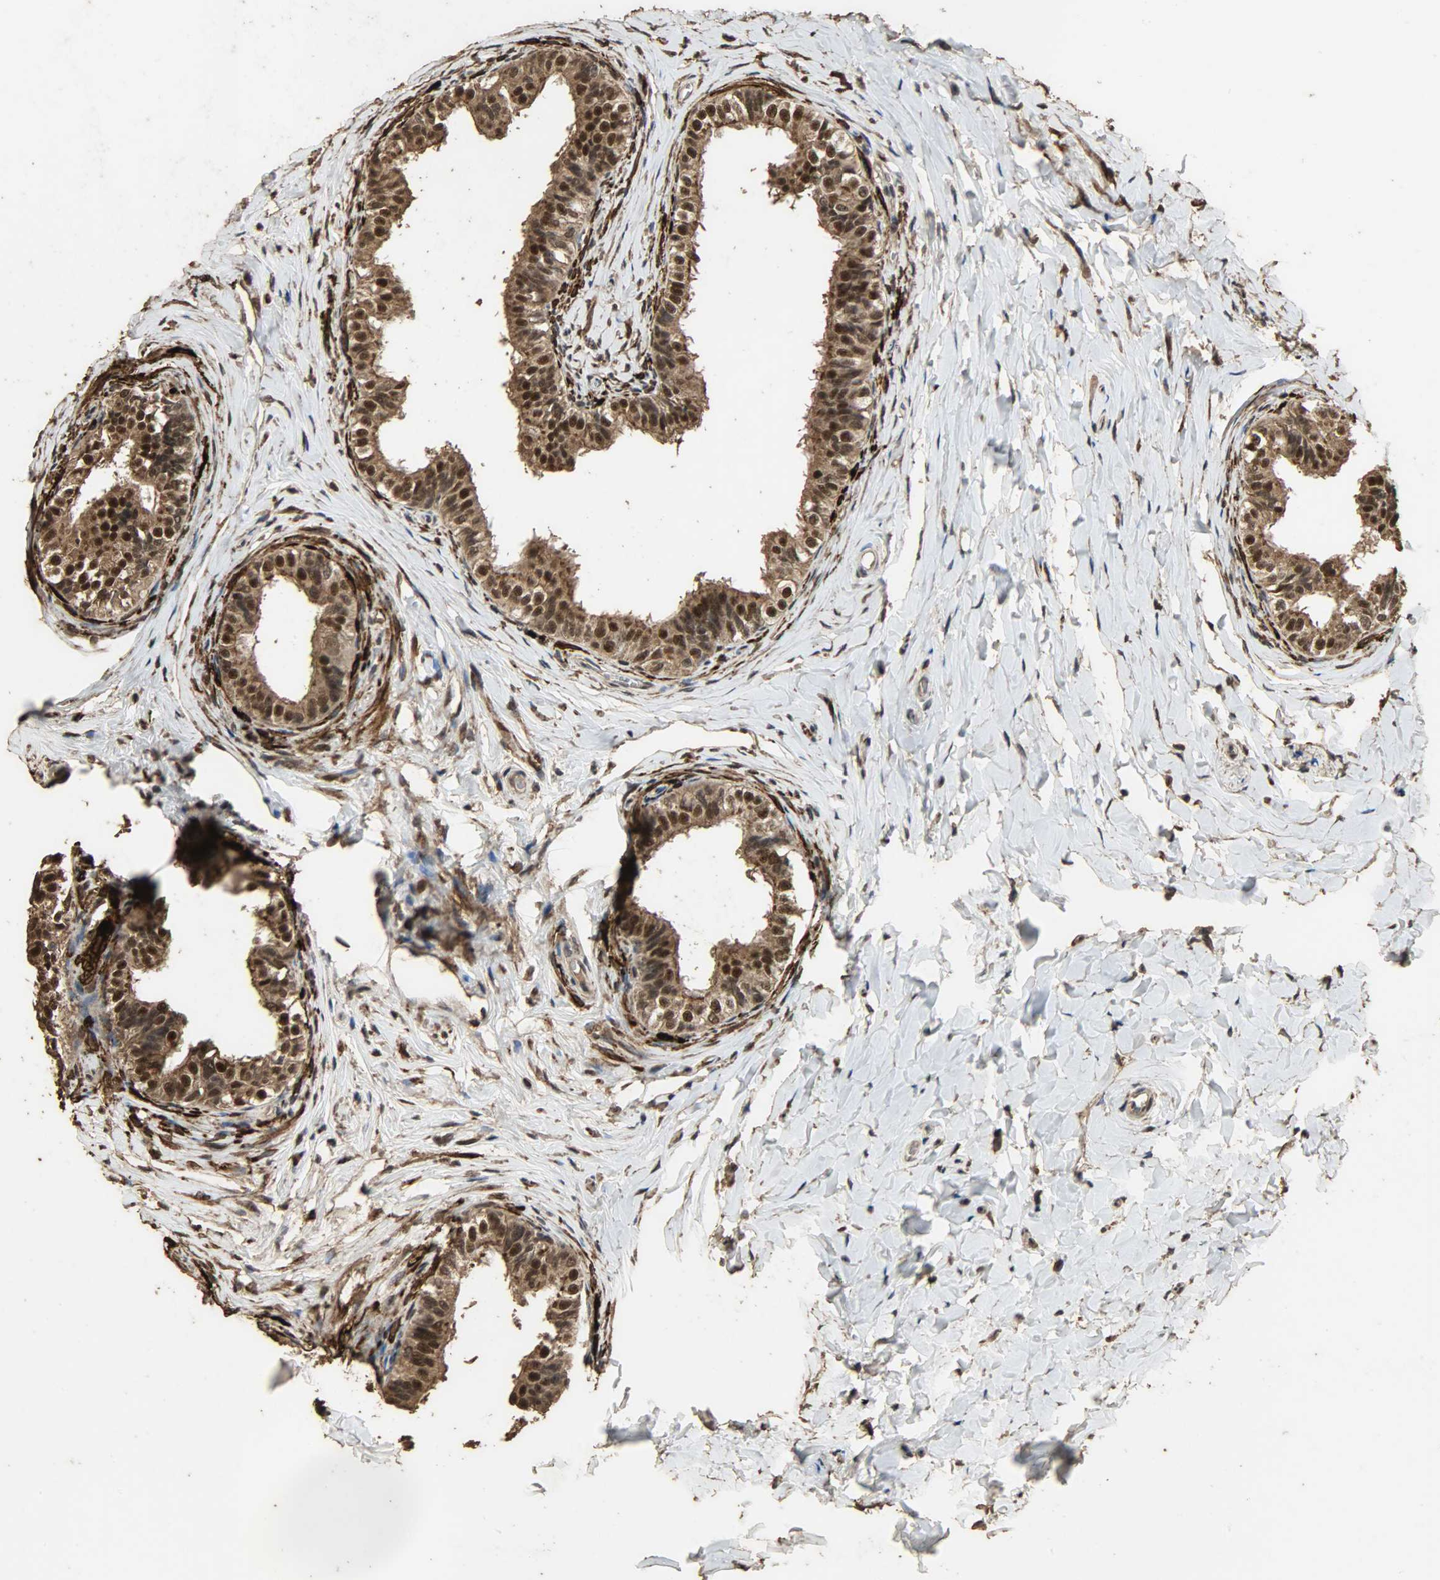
{"staining": {"intensity": "strong", "quantity": ">75%", "location": "cytoplasmic/membranous,nuclear"}, "tissue": "epididymis", "cell_type": "Glandular cells", "image_type": "normal", "snomed": [{"axis": "morphology", "description": "Normal tissue, NOS"}, {"axis": "topography", "description": "Soft tissue"}, {"axis": "topography", "description": "Epididymis"}], "caption": "Brown immunohistochemical staining in unremarkable epididymis shows strong cytoplasmic/membranous,nuclear positivity in about >75% of glandular cells. Using DAB (brown) and hematoxylin (blue) stains, captured at high magnification using brightfield microscopy.", "gene": "CCNT2", "patient": {"sex": "male", "age": 26}}